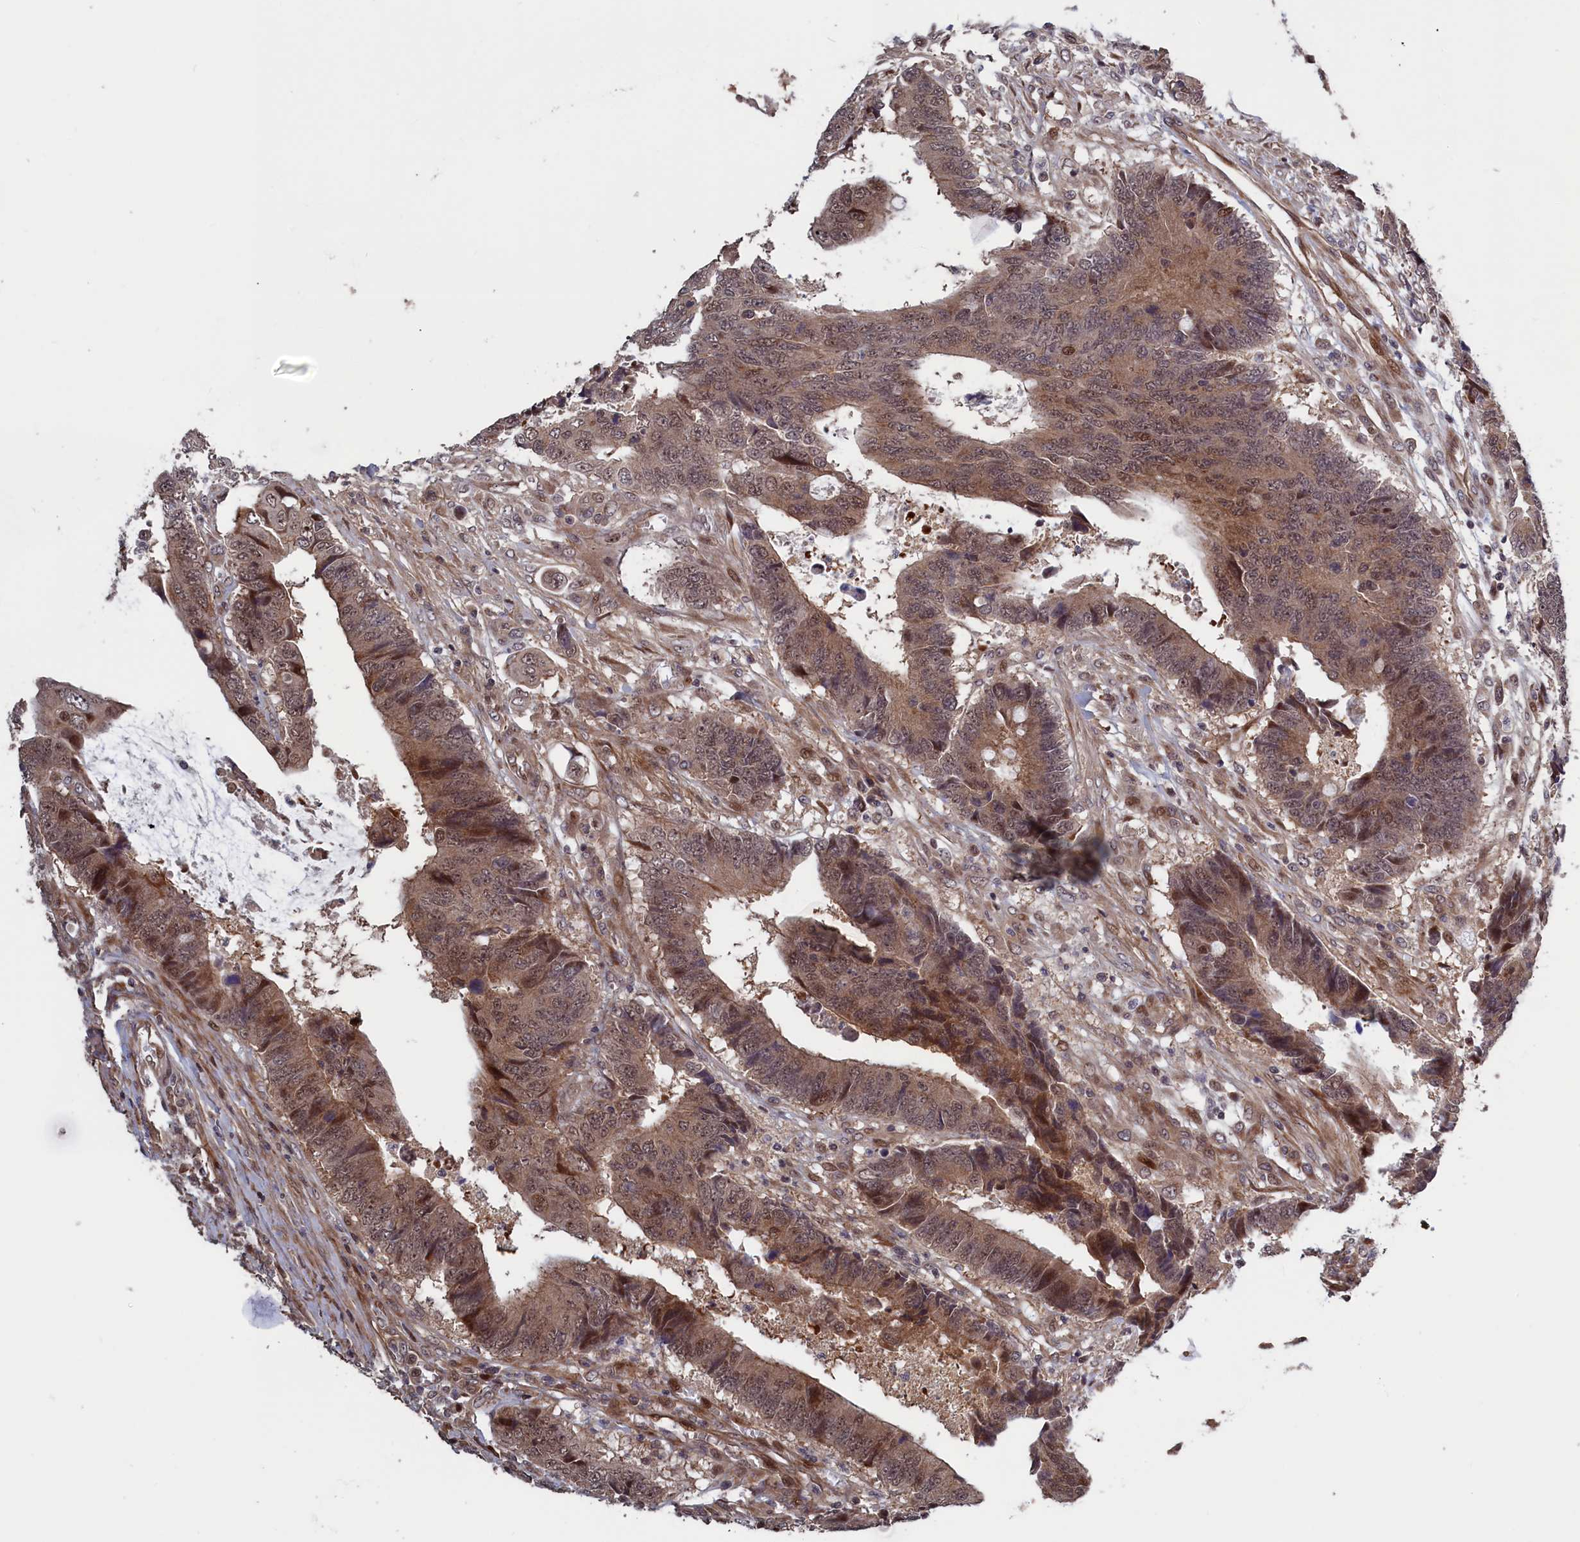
{"staining": {"intensity": "moderate", "quantity": ">75%", "location": "cytoplasmic/membranous,nuclear"}, "tissue": "colorectal cancer", "cell_type": "Tumor cells", "image_type": "cancer", "snomed": [{"axis": "morphology", "description": "Adenocarcinoma, NOS"}, {"axis": "topography", "description": "Rectum"}], "caption": "Moderate cytoplasmic/membranous and nuclear expression is seen in approximately >75% of tumor cells in adenocarcinoma (colorectal). The protein is shown in brown color, while the nuclei are stained blue.", "gene": "LSG1", "patient": {"sex": "male", "age": 84}}